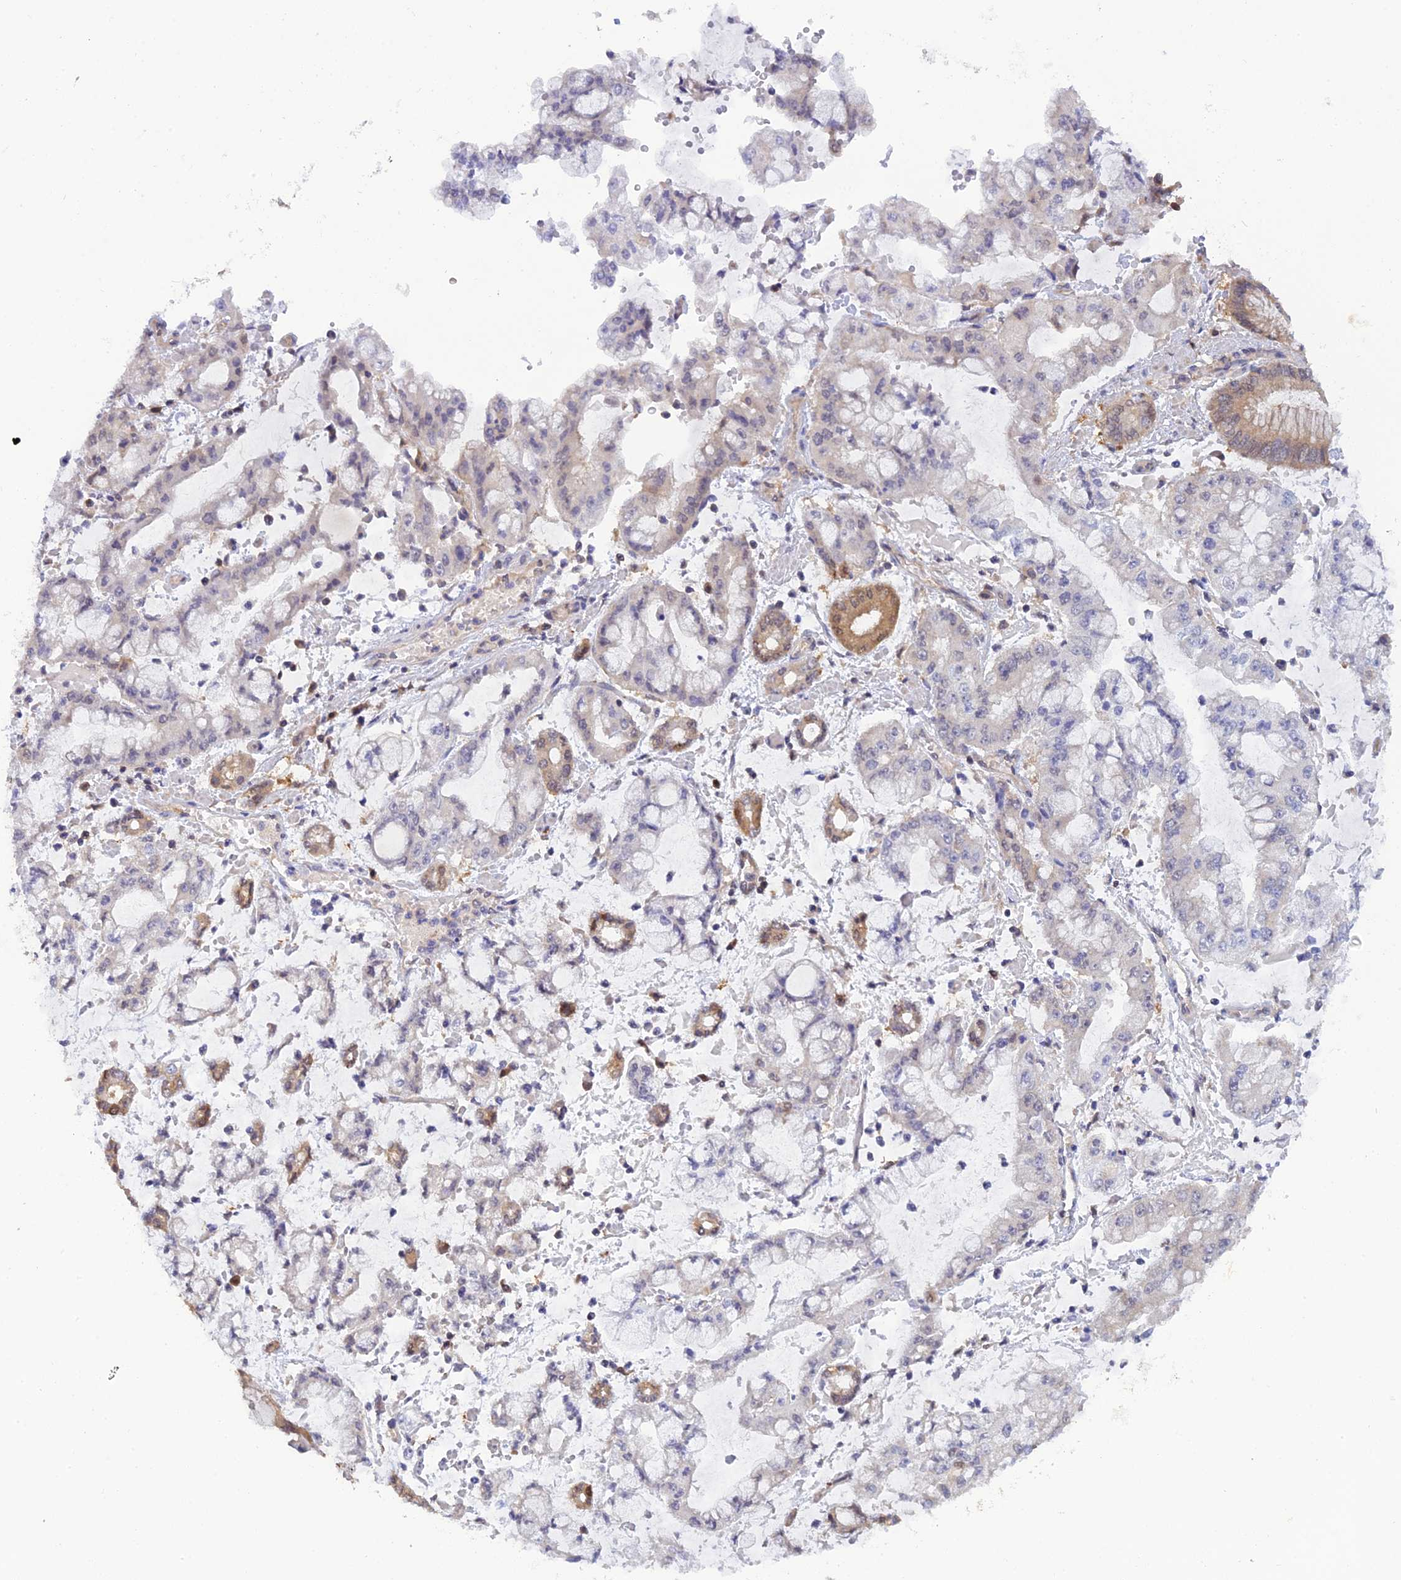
{"staining": {"intensity": "negative", "quantity": "none", "location": "none"}, "tissue": "stomach cancer", "cell_type": "Tumor cells", "image_type": "cancer", "snomed": [{"axis": "morphology", "description": "Adenocarcinoma, NOS"}, {"axis": "topography", "description": "Stomach"}], "caption": "DAB immunohistochemical staining of stomach cancer (adenocarcinoma) reveals no significant expression in tumor cells.", "gene": "HINT1", "patient": {"sex": "male", "age": 76}}